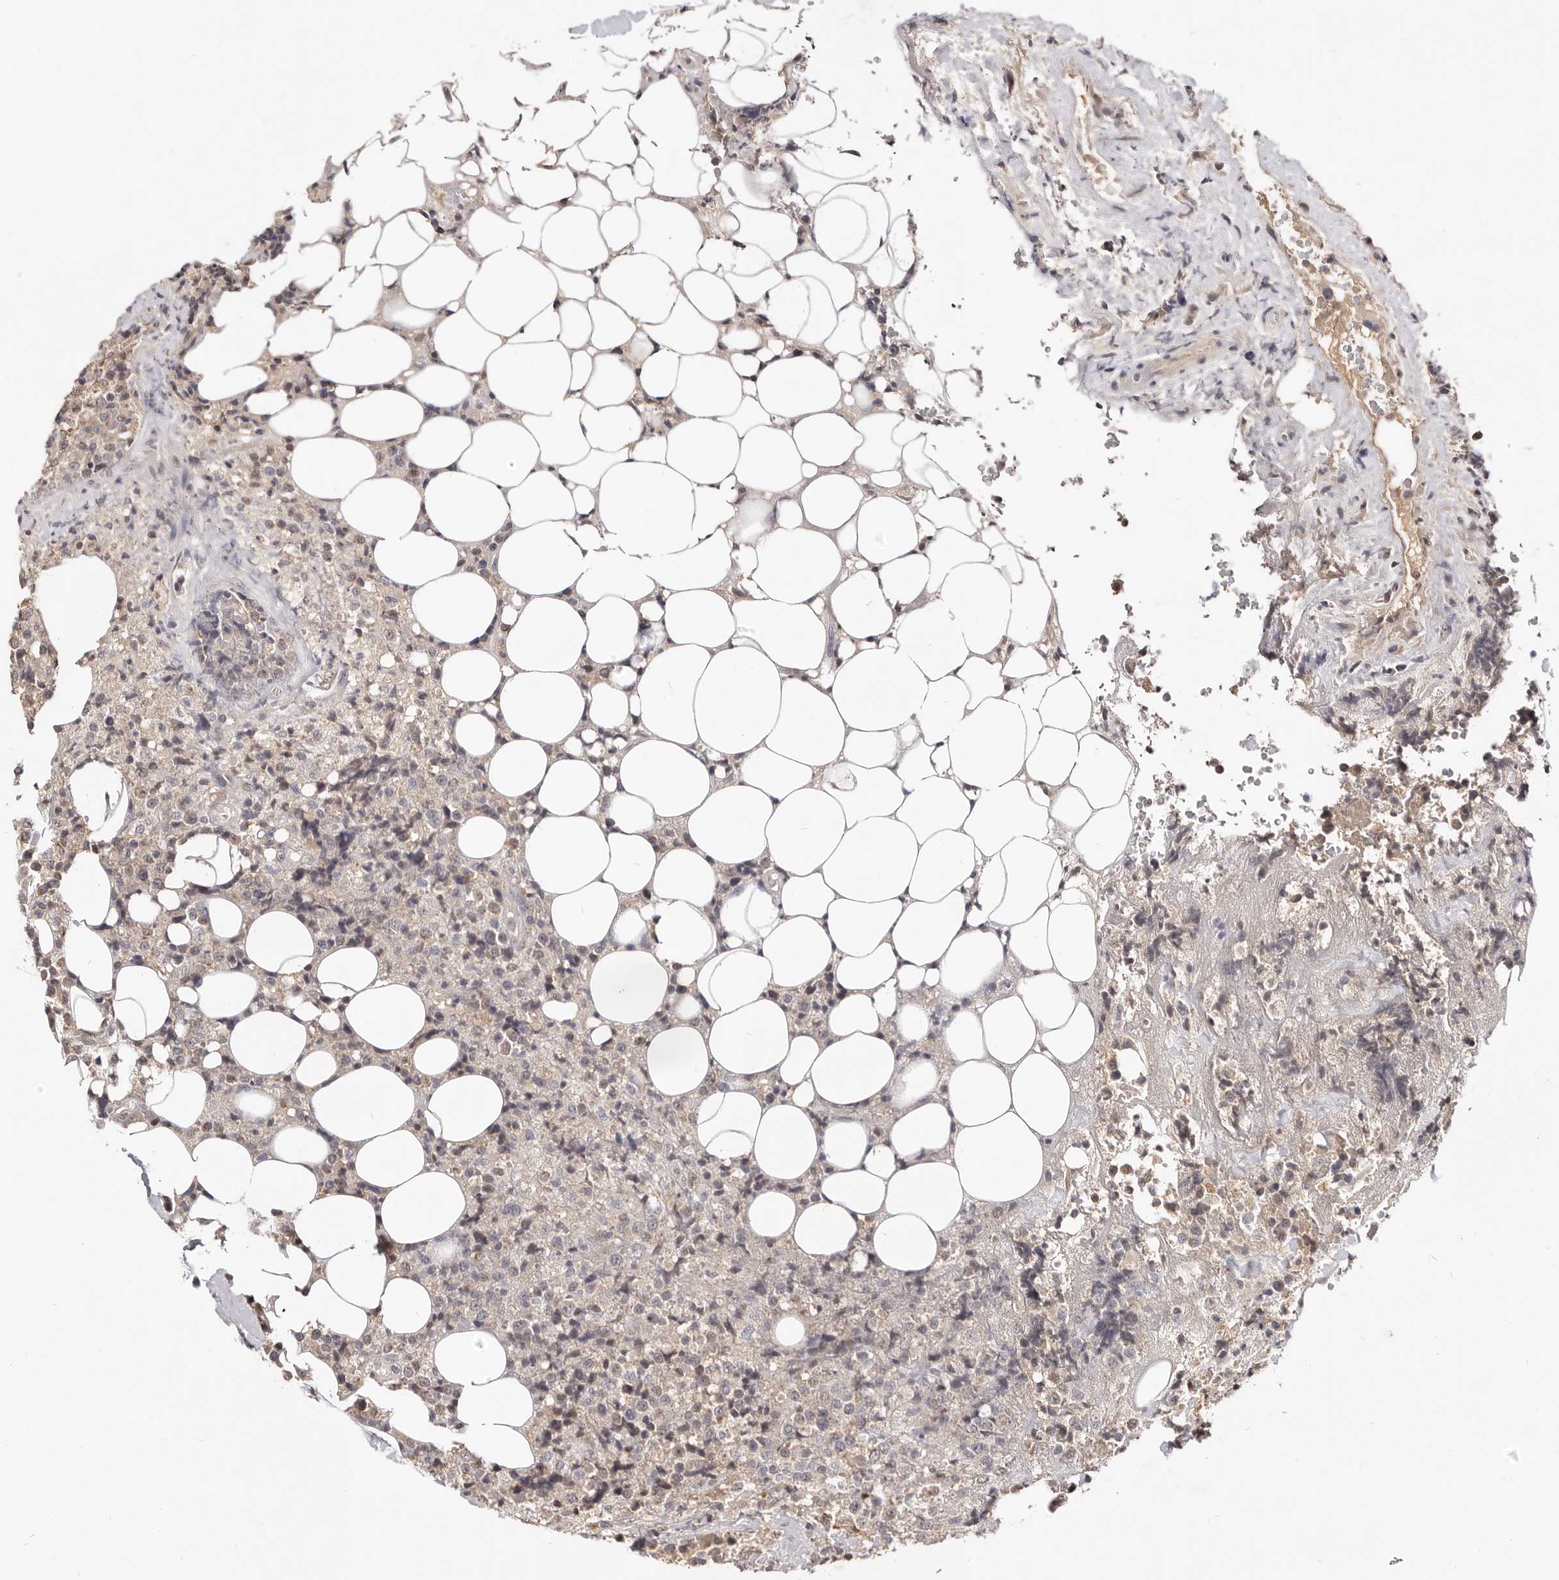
{"staining": {"intensity": "negative", "quantity": "none", "location": "none"}, "tissue": "lymphoma", "cell_type": "Tumor cells", "image_type": "cancer", "snomed": [{"axis": "morphology", "description": "Malignant lymphoma, non-Hodgkin's type, High grade"}, {"axis": "topography", "description": "Lymph node"}], "caption": "High magnification brightfield microscopy of lymphoma stained with DAB (brown) and counterstained with hematoxylin (blue): tumor cells show no significant staining. Nuclei are stained in blue.", "gene": "TSPAN13", "patient": {"sex": "male", "age": 13}}